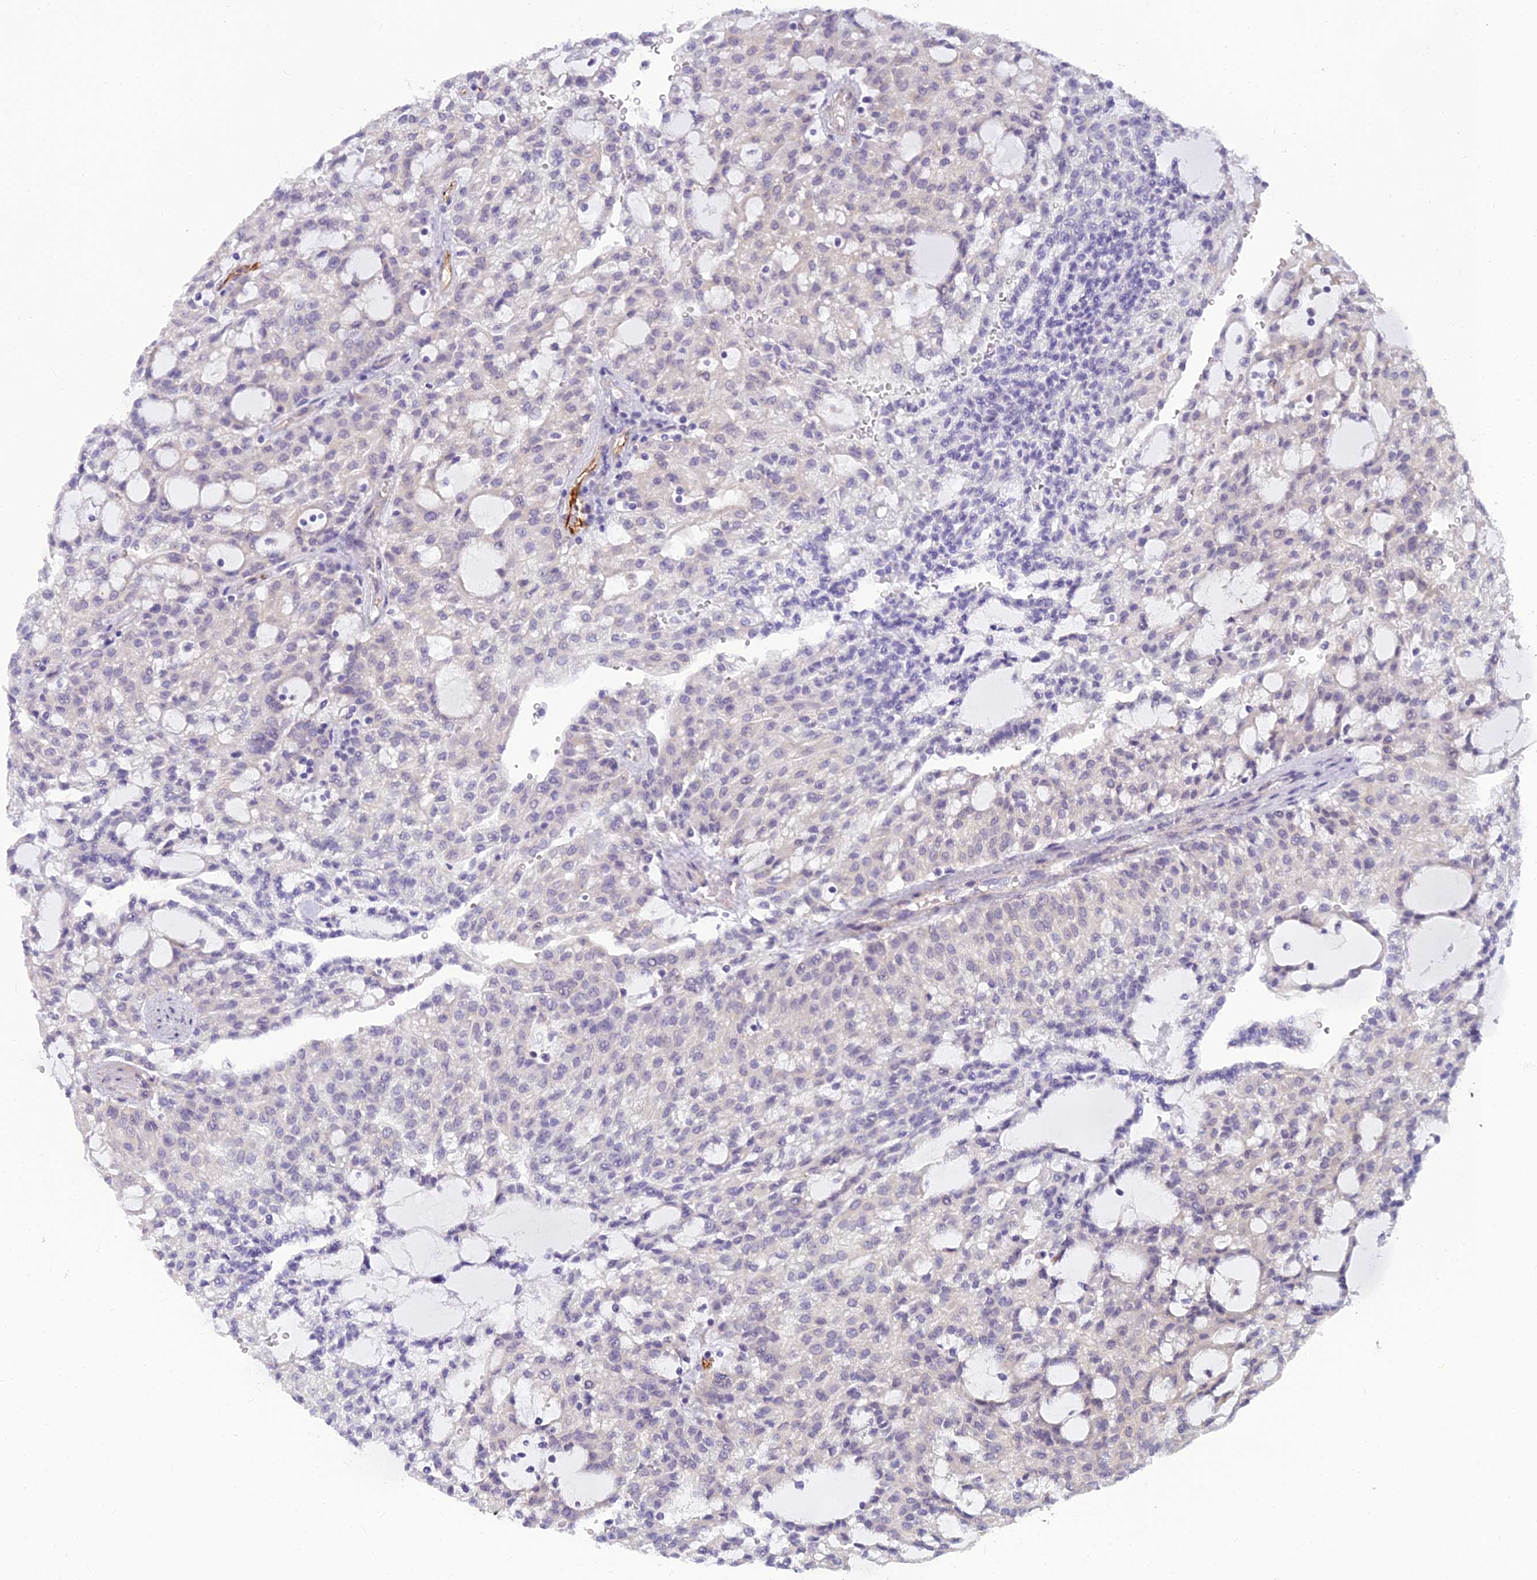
{"staining": {"intensity": "negative", "quantity": "none", "location": "none"}, "tissue": "renal cancer", "cell_type": "Tumor cells", "image_type": "cancer", "snomed": [{"axis": "morphology", "description": "Adenocarcinoma, NOS"}, {"axis": "topography", "description": "Kidney"}], "caption": "Immunohistochemistry of human renal adenocarcinoma exhibits no expression in tumor cells.", "gene": "RGL3", "patient": {"sex": "male", "age": 63}}